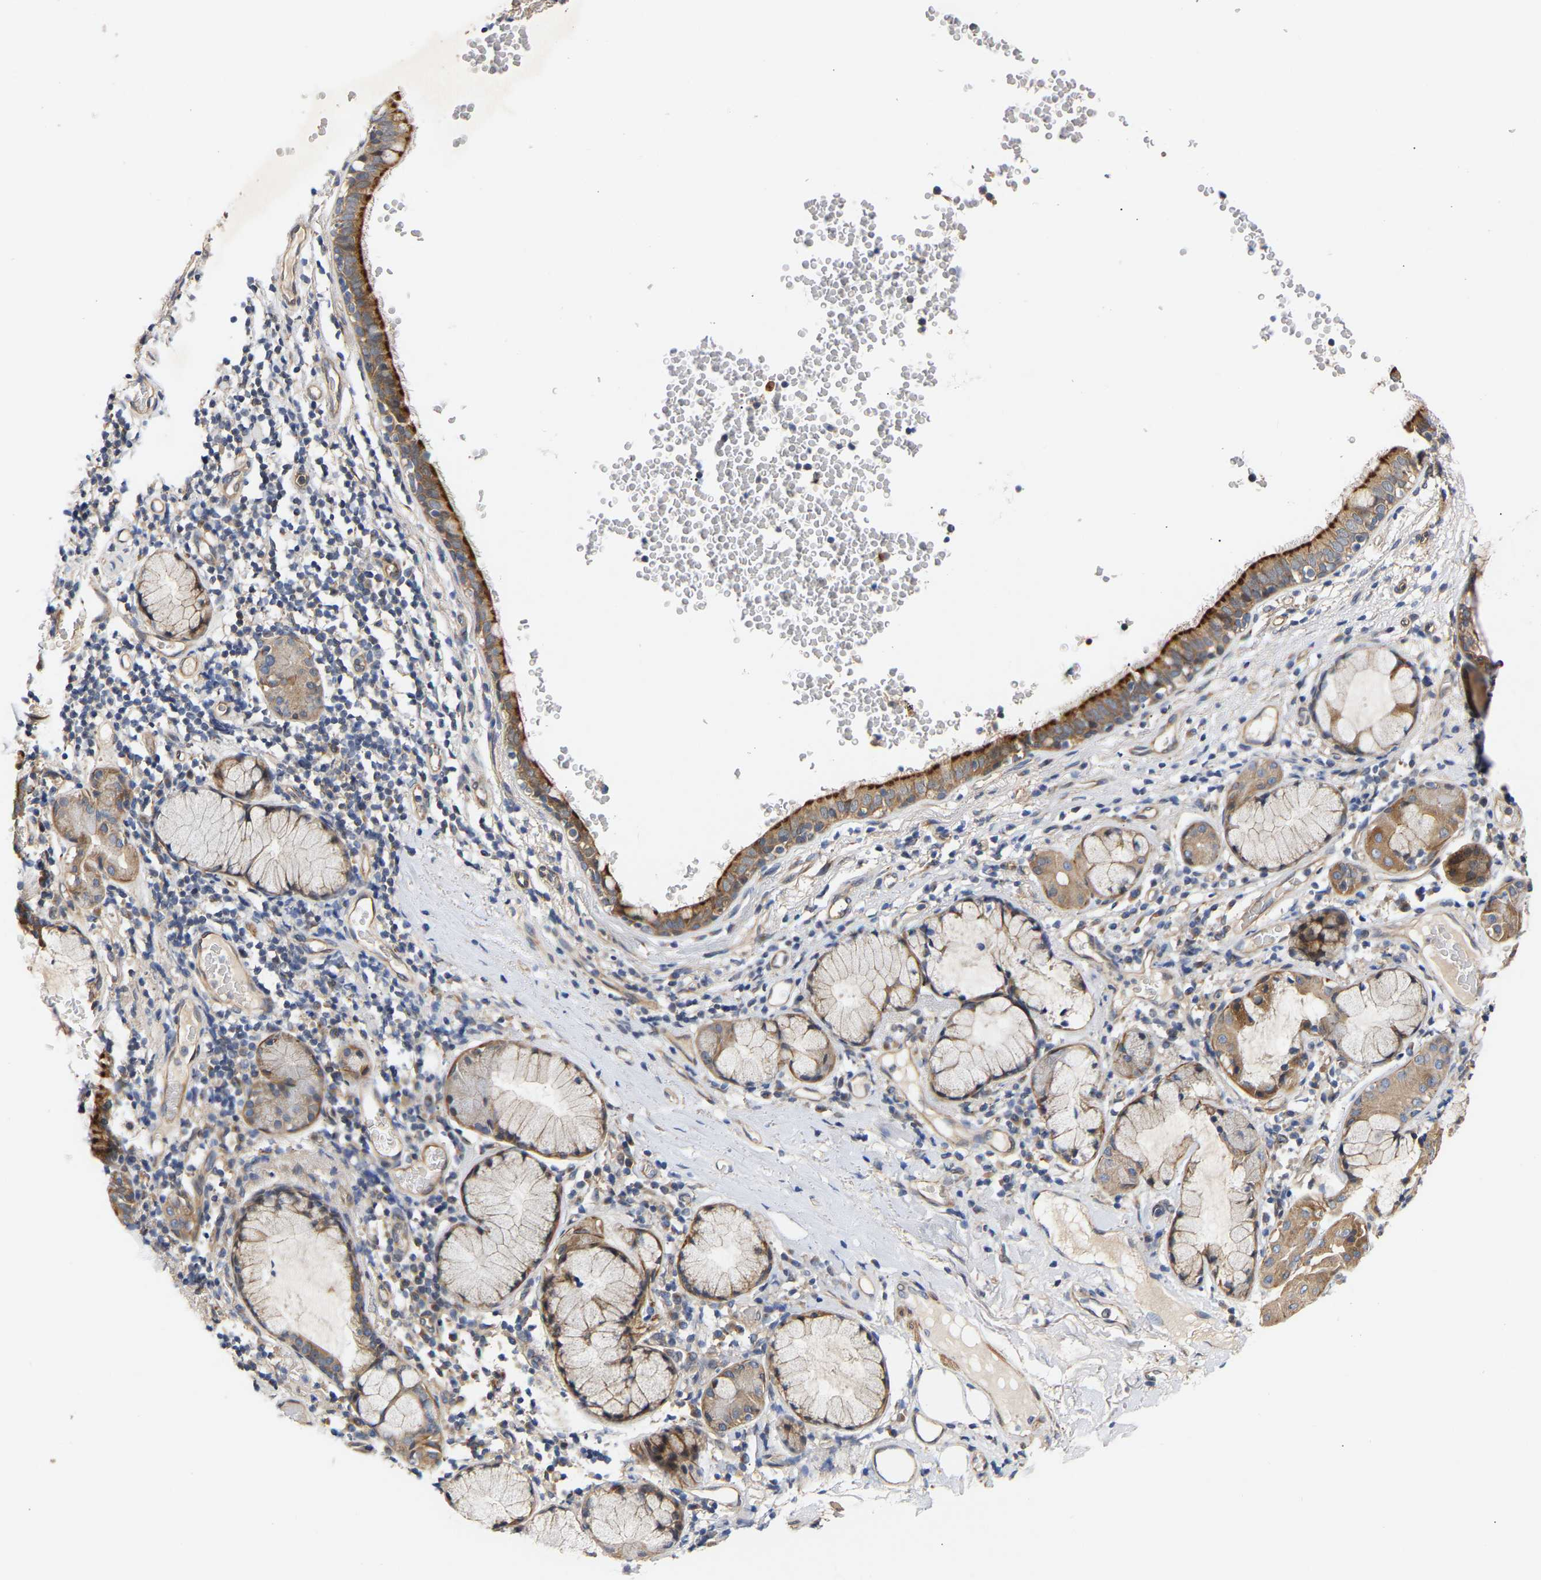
{"staining": {"intensity": "strong", "quantity": ">75%", "location": "cytoplasmic/membranous"}, "tissue": "bronchus", "cell_type": "Respiratory epithelial cells", "image_type": "normal", "snomed": [{"axis": "morphology", "description": "Normal tissue, NOS"}, {"axis": "morphology", "description": "Inflammation, NOS"}, {"axis": "topography", "description": "Cartilage tissue"}, {"axis": "topography", "description": "Bronchus"}], "caption": "Protein staining shows strong cytoplasmic/membranous positivity in approximately >75% of respiratory epithelial cells in benign bronchus.", "gene": "KASH5", "patient": {"sex": "male", "age": 77}}